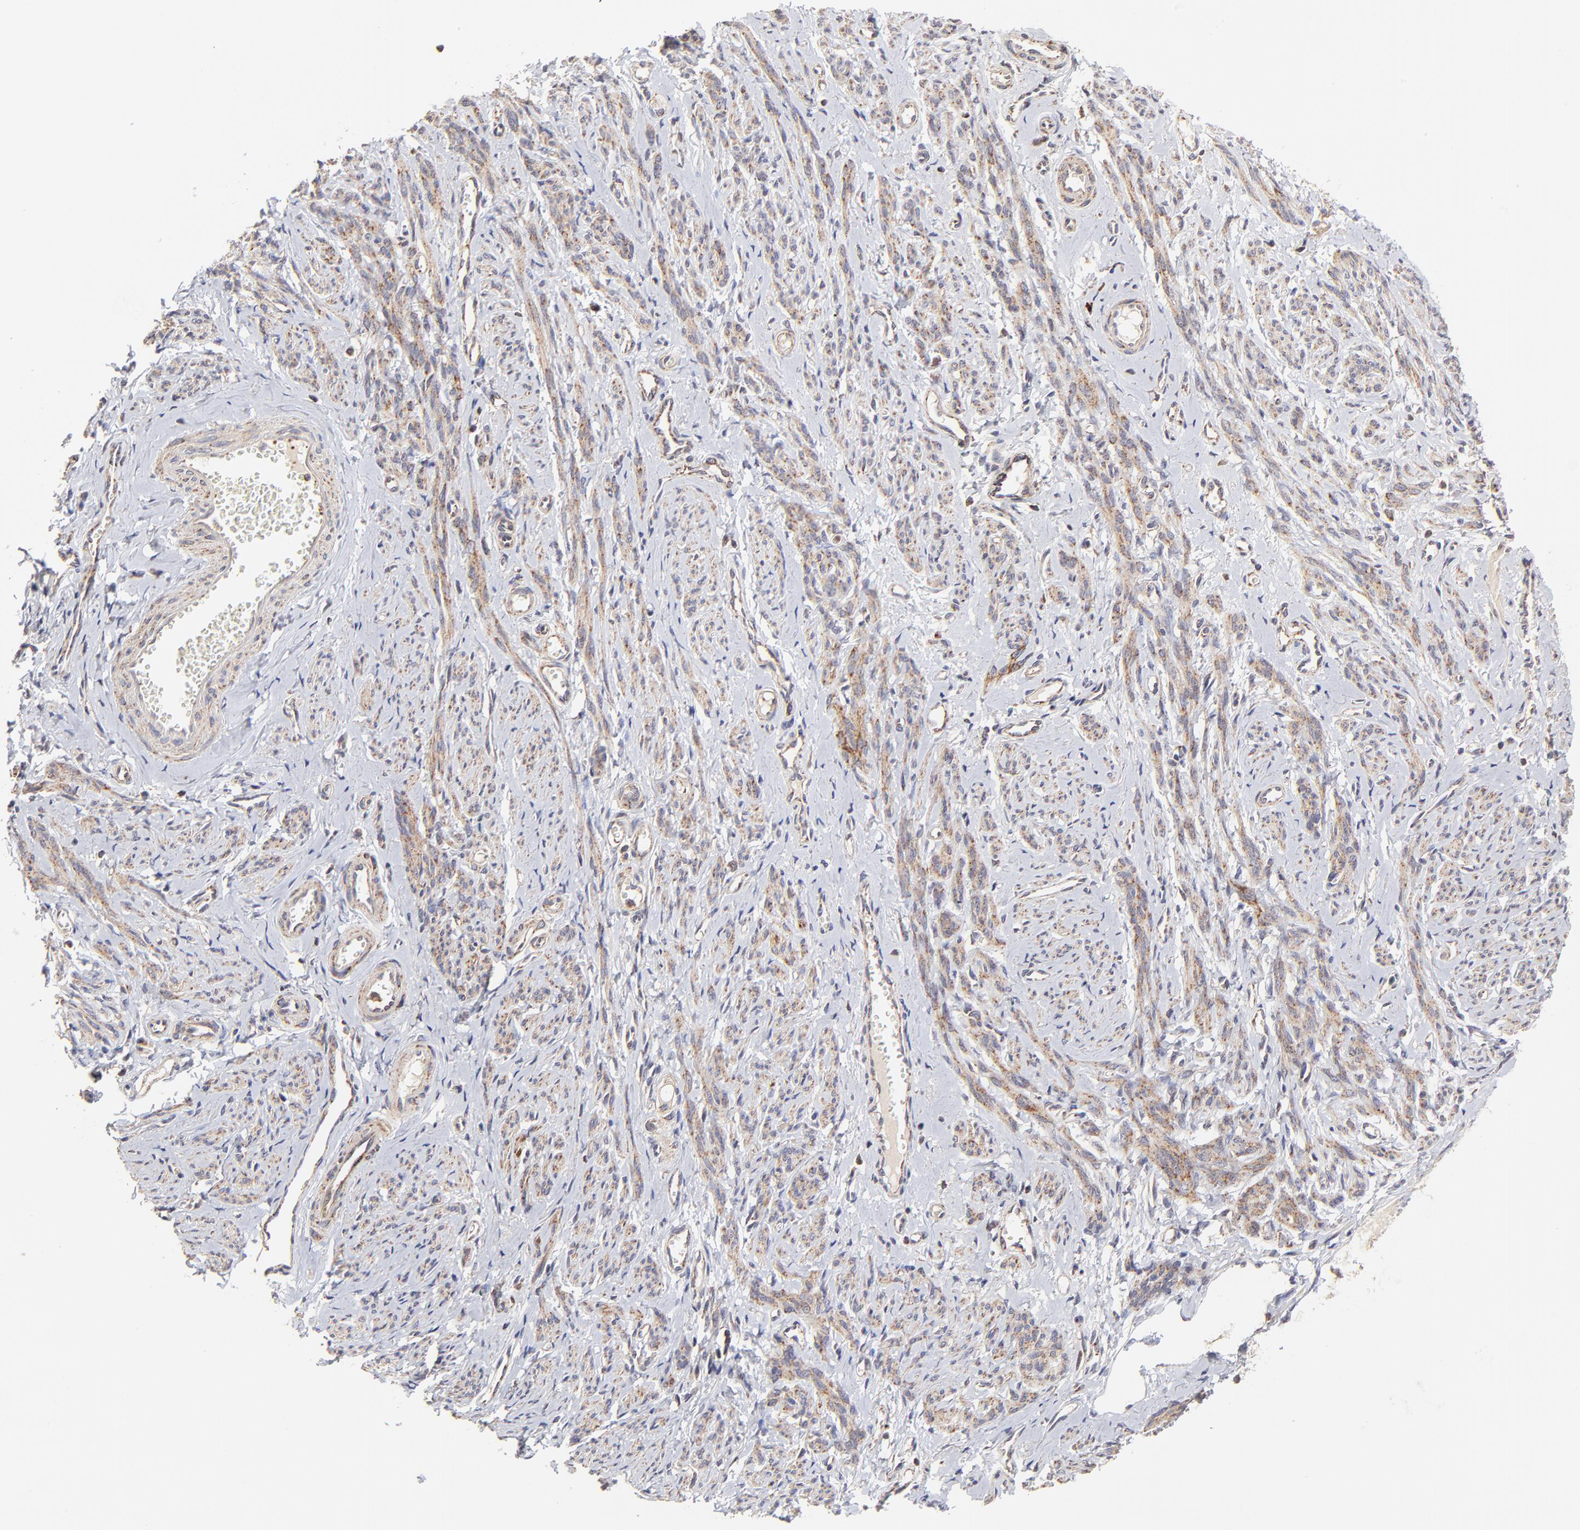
{"staining": {"intensity": "weak", "quantity": ">75%", "location": "cytoplasmic/membranous"}, "tissue": "smooth muscle", "cell_type": "Smooth muscle cells", "image_type": "normal", "snomed": [{"axis": "morphology", "description": "Normal tissue, NOS"}, {"axis": "topography", "description": "Cervix"}, {"axis": "topography", "description": "Endometrium"}], "caption": "Protein expression analysis of unremarkable smooth muscle shows weak cytoplasmic/membranous staining in about >75% of smooth muscle cells.", "gene": "MAP2K7", "patient": {"sex": "female", "age": 65}}